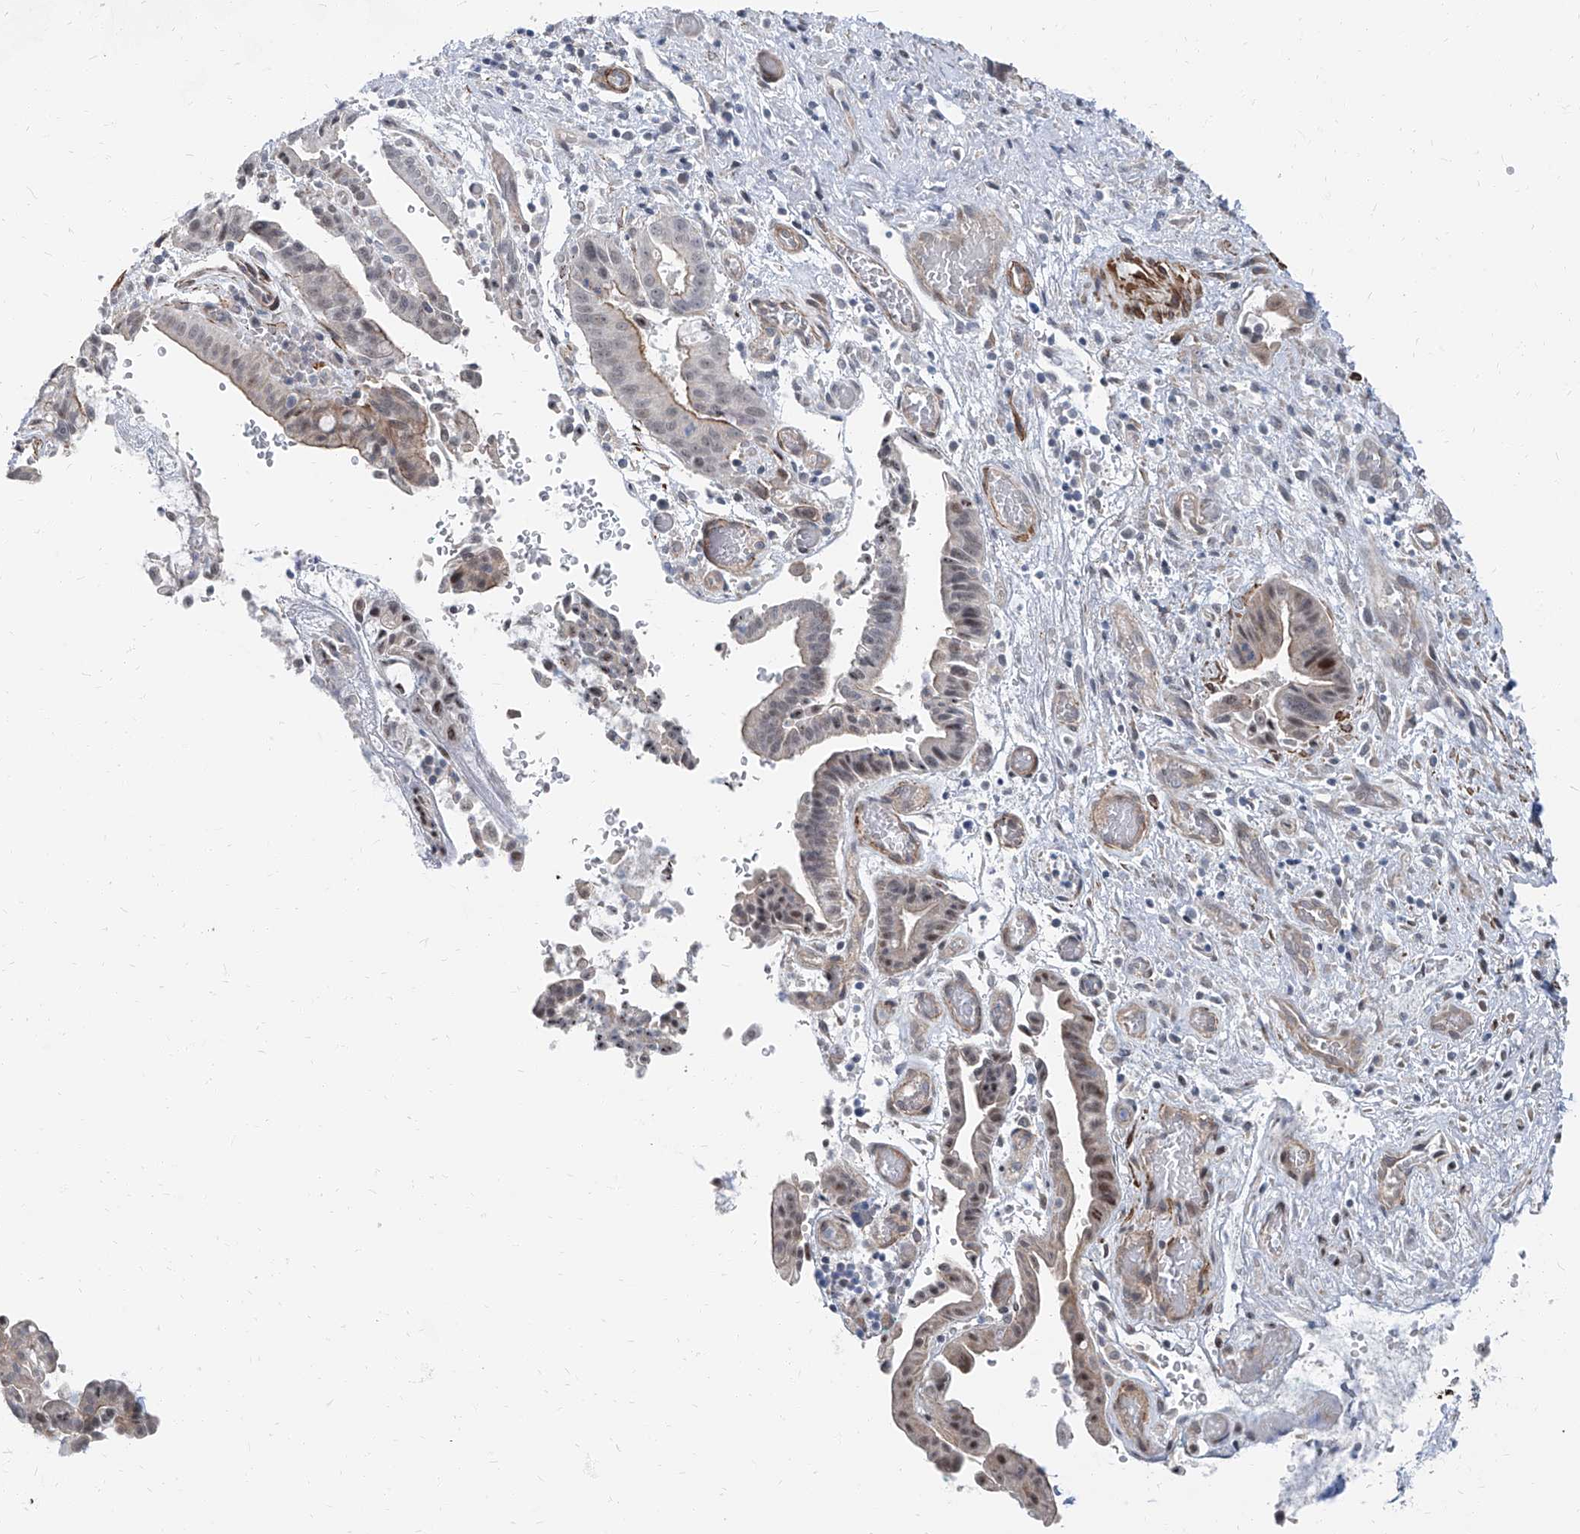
{"staining": {"intensity": "moderate", "quantity": "<25%", "location": "cytoplasmic/membranous,nuclear"}, "tissue": "liver cancer", "cell_type": "Tumor cells", "image_type": "cancer", "snomed": [{"axis": "morphology", "description": "Cholangiocarcinoma"}, {"axis": "topography", "description": "Liver"}], "caption": "Immunohistochemical staining of liver cancer (cholangiocarcinoma) reveals low levels of moderate cytoplasmic/membranous and nuclear protein staining in approximately <25% of tumor cells.", "gene": "TXLNB", "patient": {"sex": "female", "age": 54}}